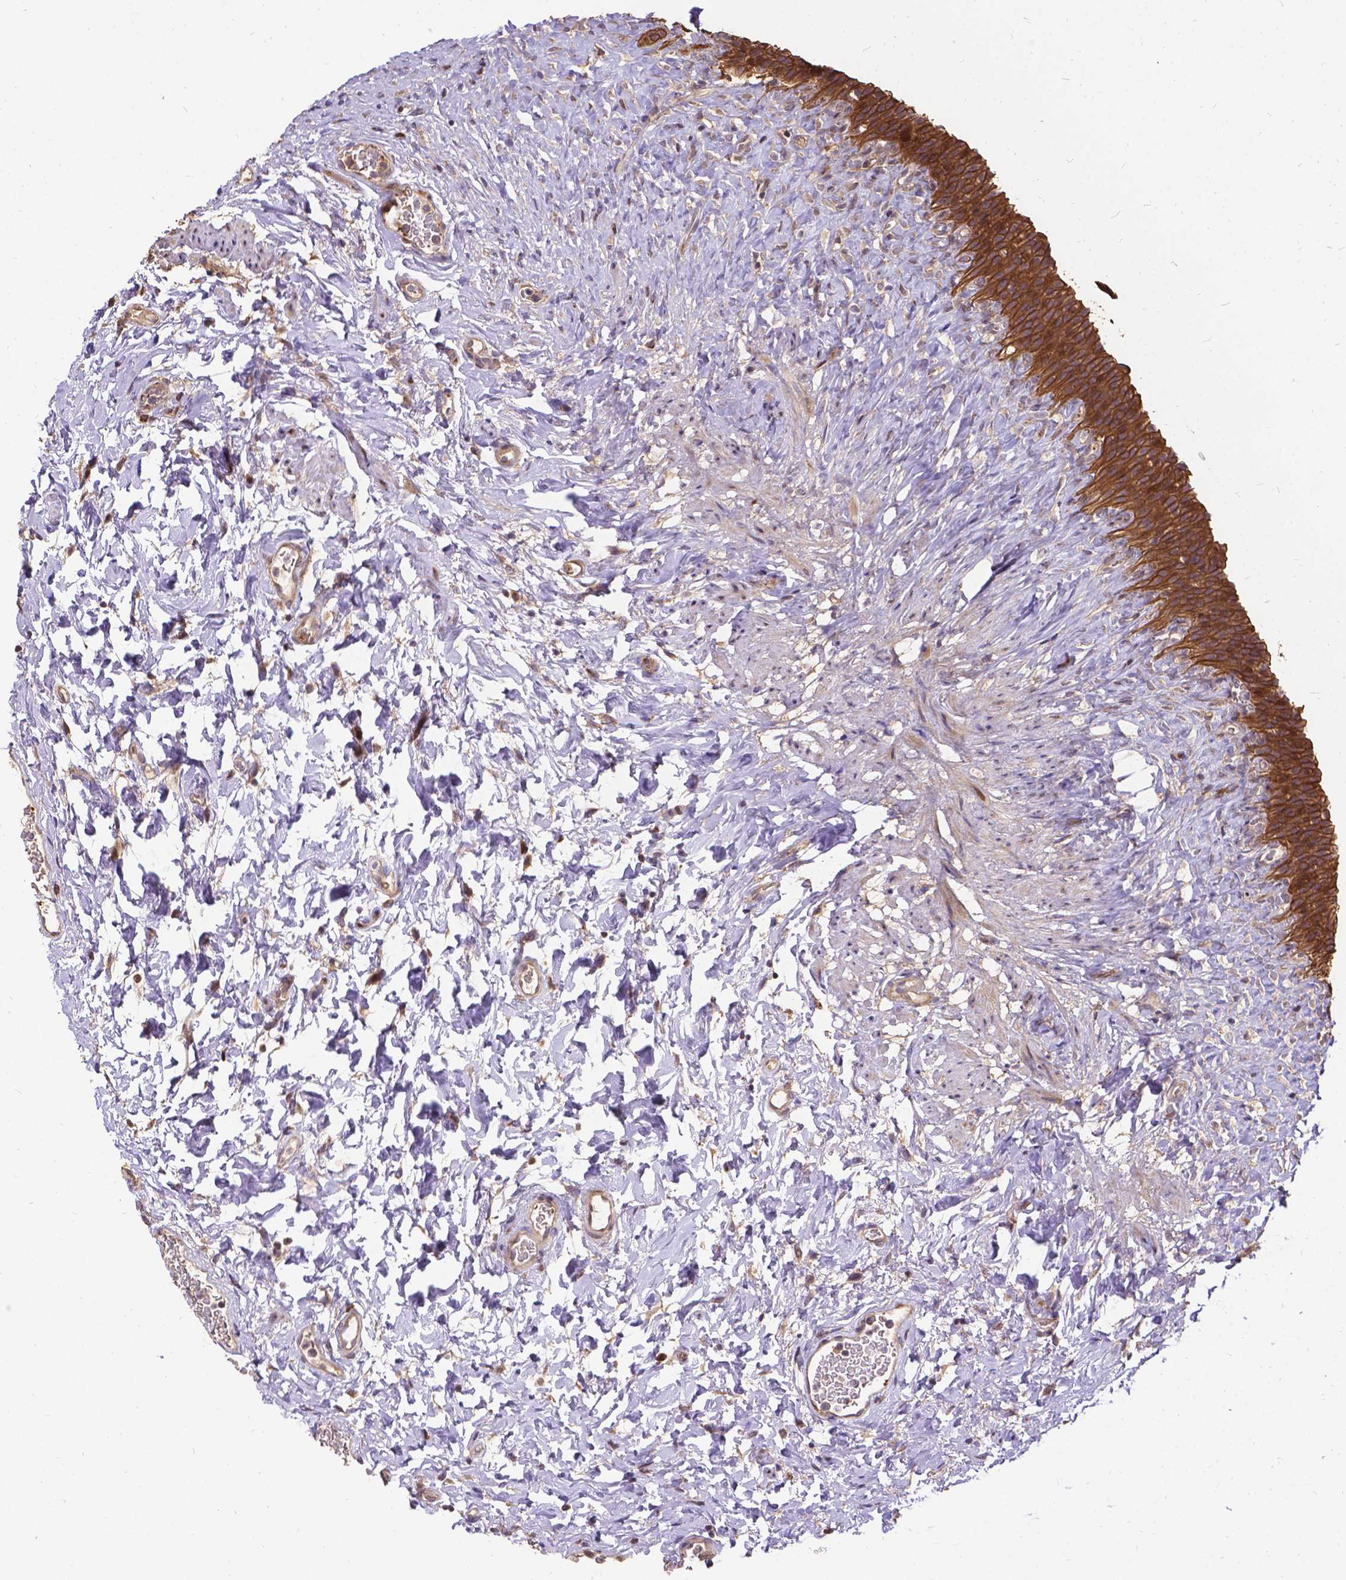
{"staining": {"intensity": "moderate", "quantity": ">75%", "location": "cytoplasmic/membranous"}, "tissue": "urinary bladder", "cell_type": "Urothelial cells", "image_type": "normal", "snomed": [{"axis": "morphology", "description": "Normal tissue, NOS"}, {"axis": "topography", "description": "Urinary bladder"}], "caption": "Urinary bladder stained for a protein reveals moderate cytoplasmic/membranous positivity in urothelial cells. Ihc stains the protein of interest in brown and the nuclei are stained blue.", "gene": "DENND6A", "patient": {"sex": "male", "age": 76}}